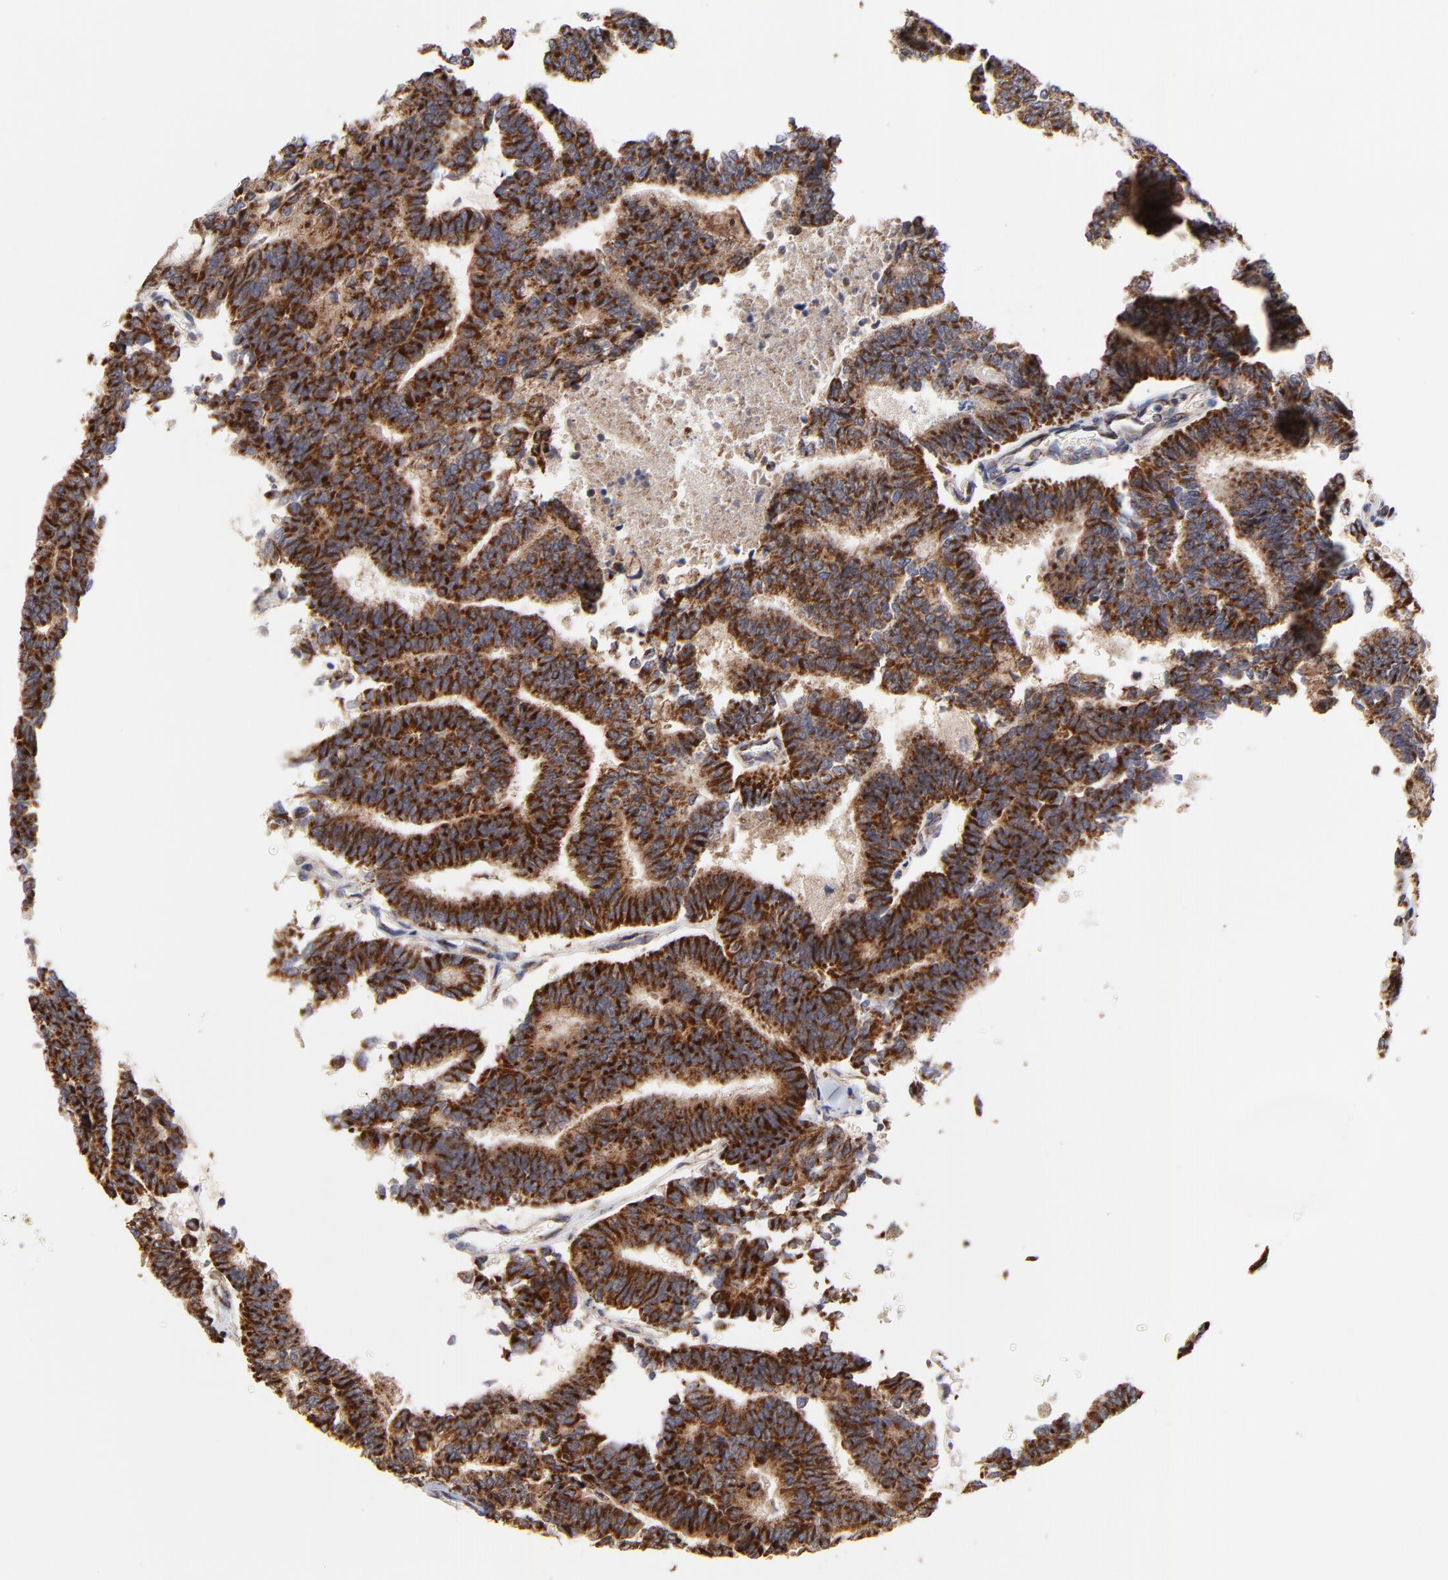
{"staining": {"intensity": "strong", "quantity": ">75%", "location": "cytoplasmic/membranous"}, "tissue": "thyroid cancer", "cell_type": "Tumor cells", "image_type": "cancer", "snomed": [{"axis": "morphology", "description": "Papillary adenocarcinoma, NOS"}, {"axis": "topography", "description": "Thyroid gland"}], "caption": "Tumor cells display high levels of strong cytoplasmic/membranous positivity in about >75% of cells in human thyroid cancer (papillary adenocarcinoma).", "gene": "ZNF550", "patient": {"sex": "female", "age": 35}}